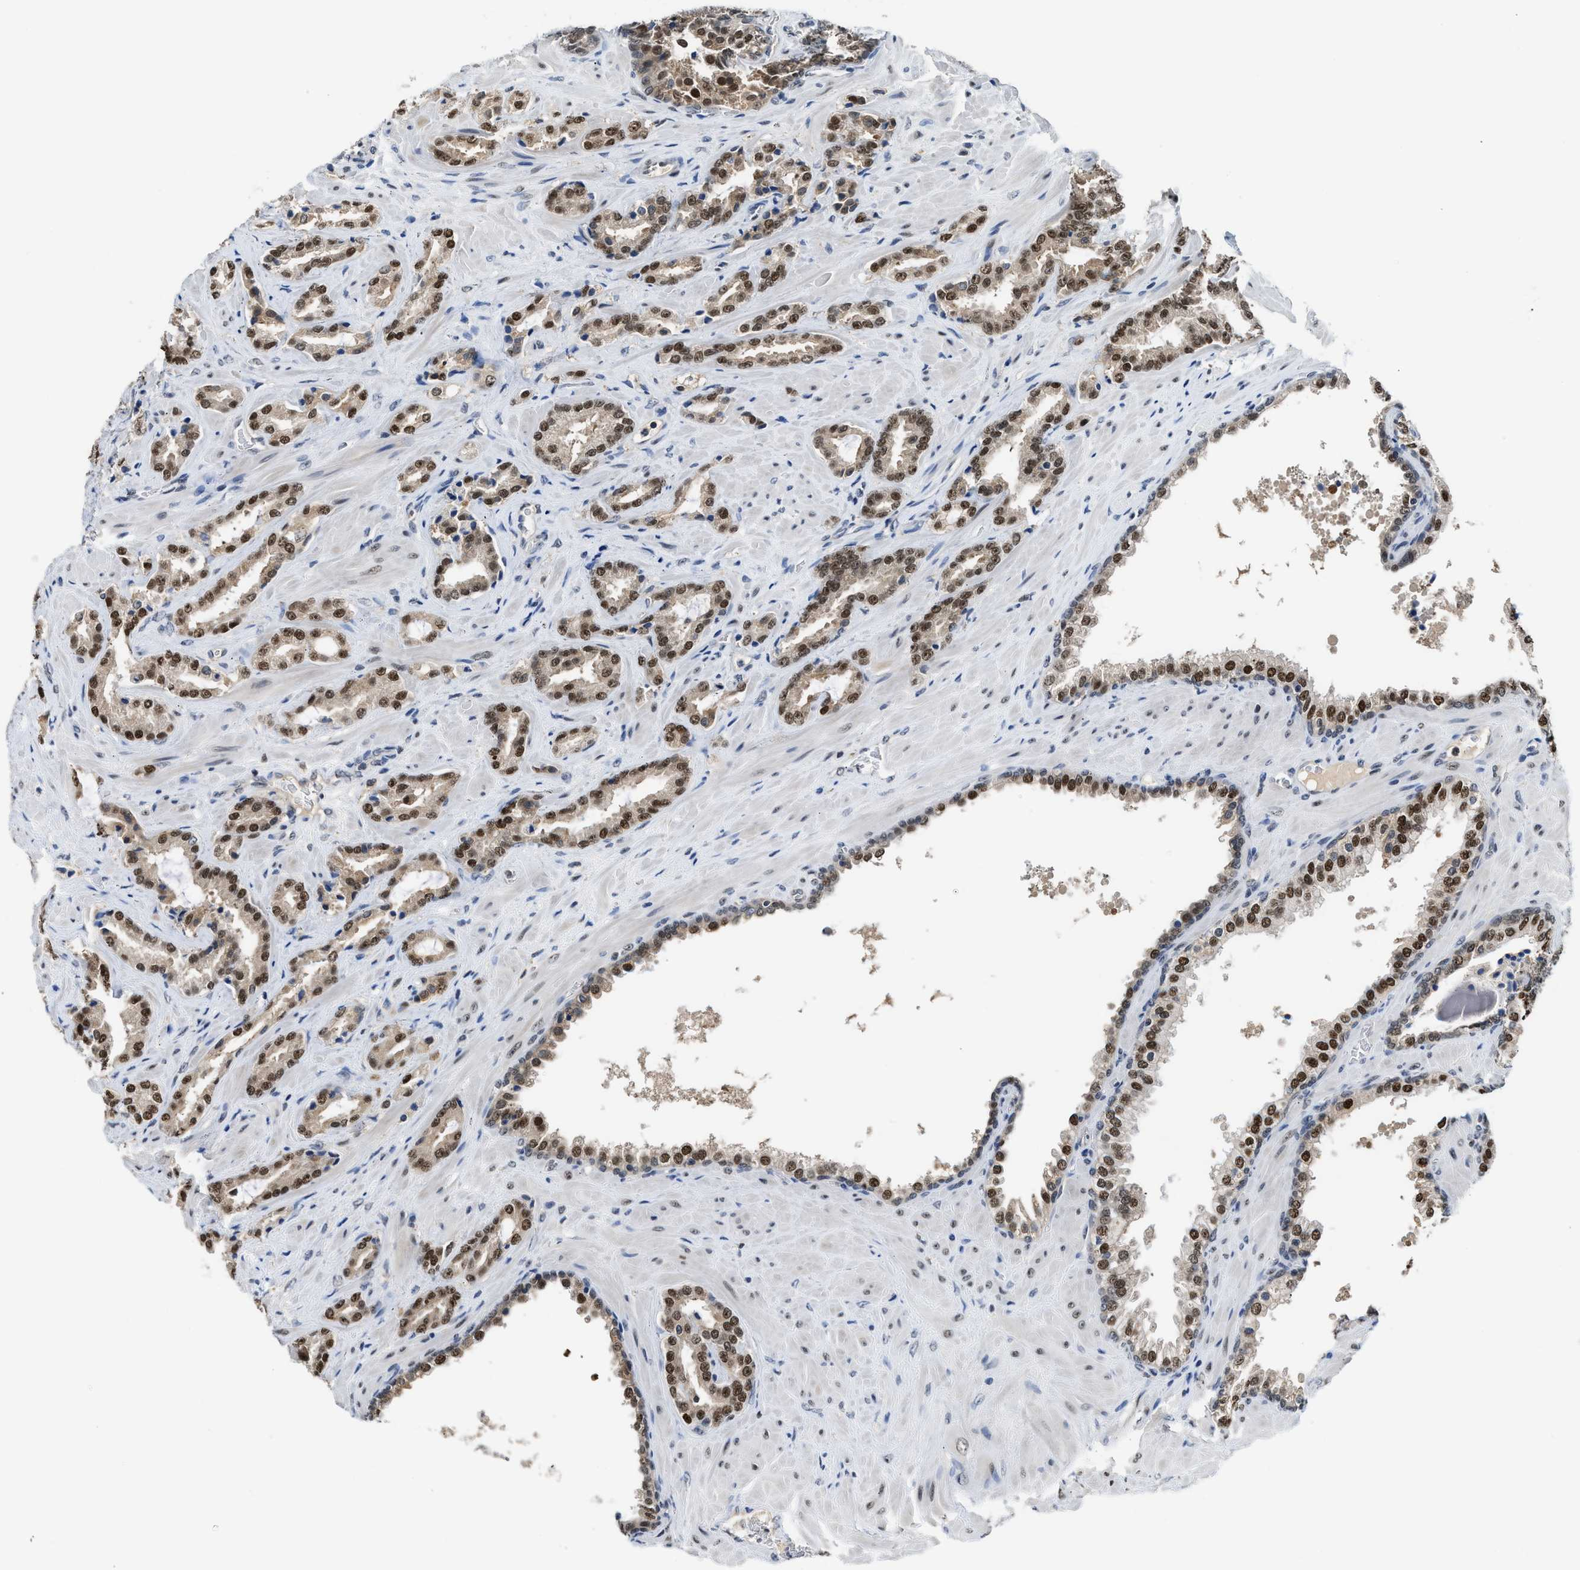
{"staining": {"intensity": "strong", "quantity": ">75%", "location": "nuclear"}, "tissue": "prostate cancer", "cell_type": "Tumor cells", "image_type": "cancer", "snomed": [{"axis": "morphology", "description": "Adenocarcinoma, High grade"}, {"axis": "topography", "description": "Prostate"}], "caption": "Immunohistochemistry (IHC) micrograph of human prostate cancer (adenocarcinoma (high-grade)) stained for a protein (brown), which demonstrates high levels of strong nuclear expression in about >75% of tumor cells.", "gene": "ALX1", "patient": {"sex": "male", "age": 52}}